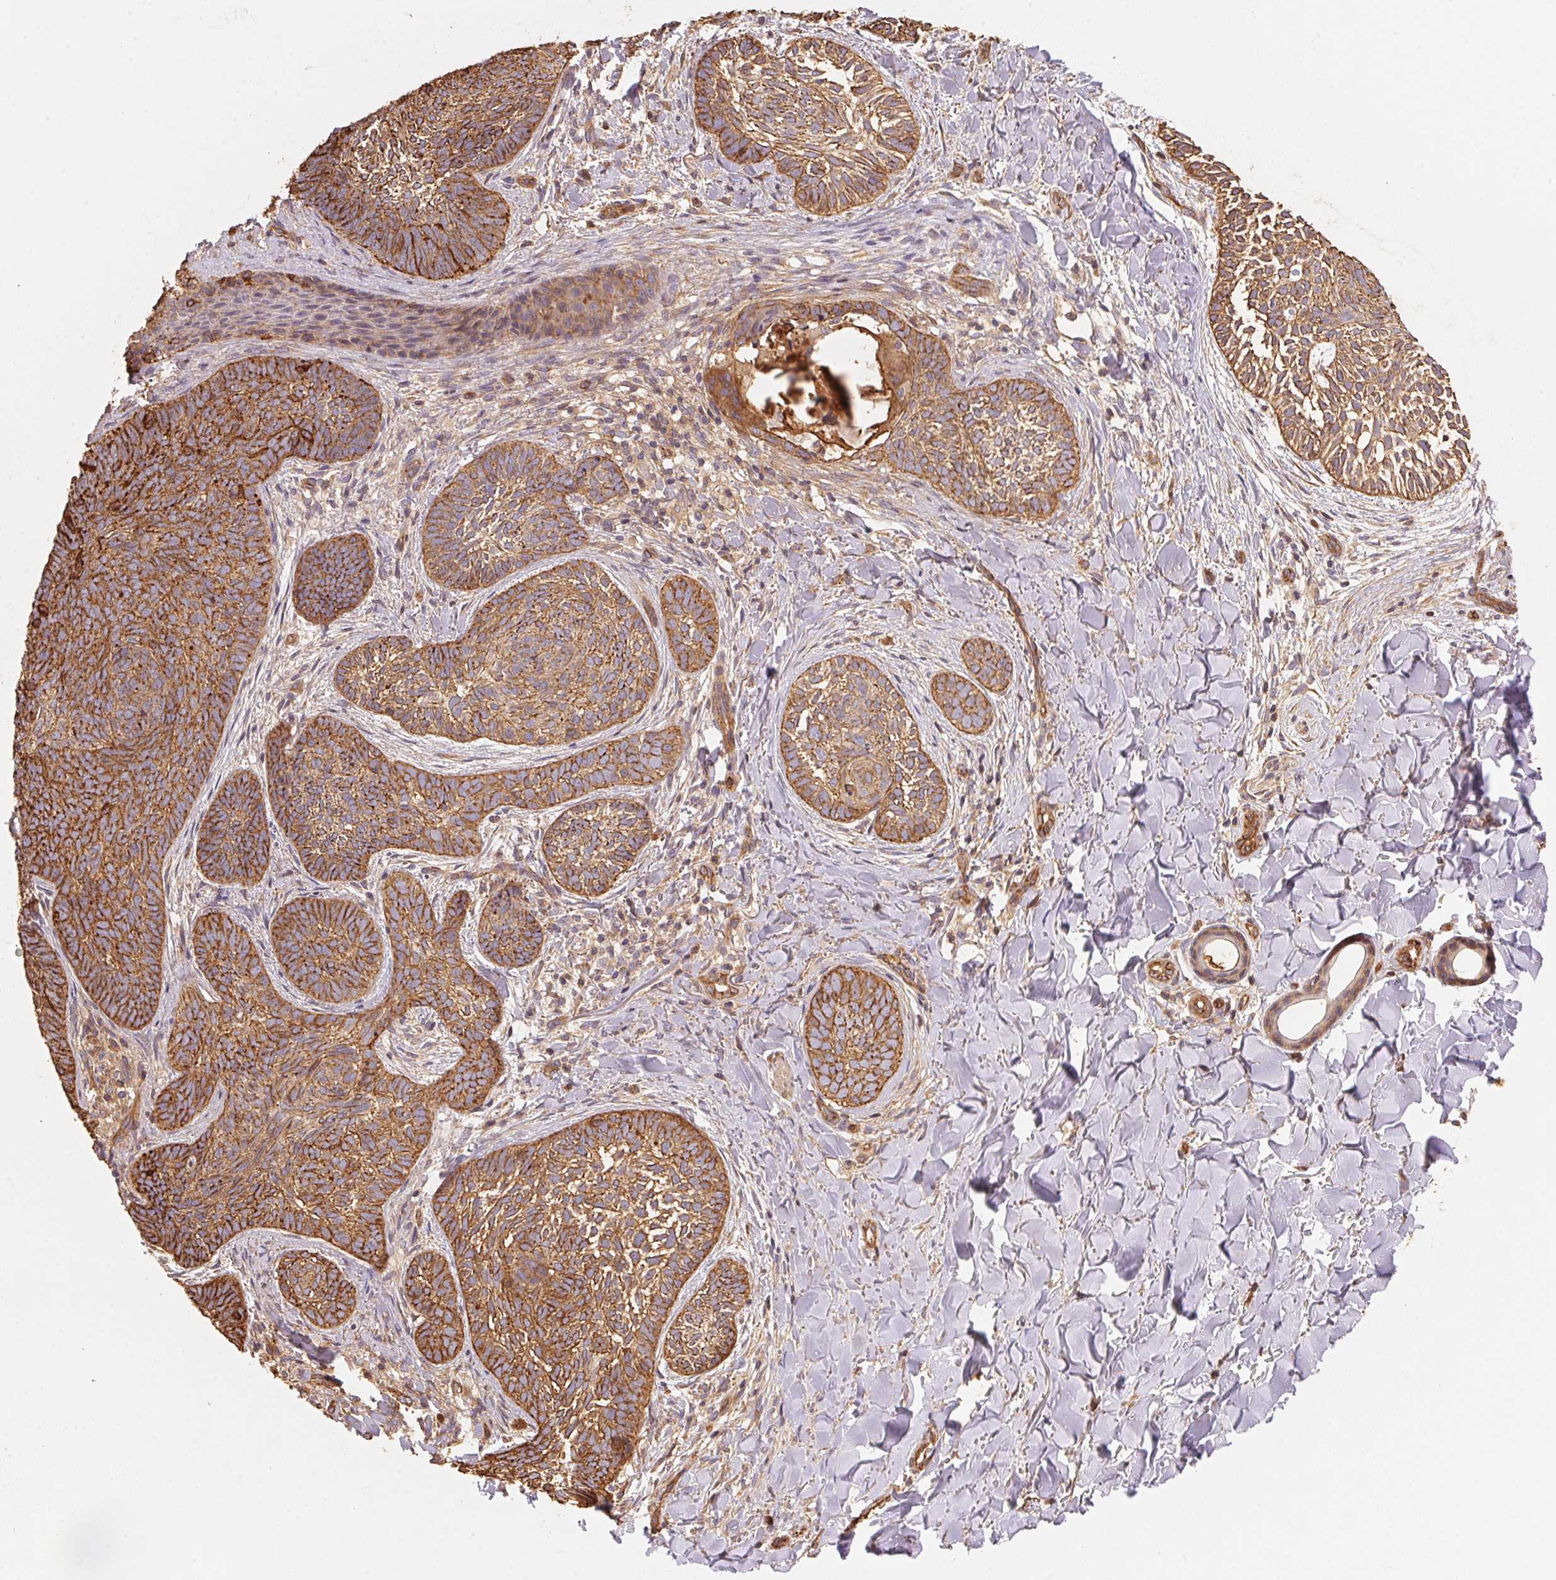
{"staining": {"intensity": "moderate", "quantity": ">75%", "location": "cytoplasmic/membranous"}, "tissue": "skin cancer", "cell_type": "Tumor cells", "image_type": "cancer", "snomed": [{"axis": "morphology", "description": "Normal tissue, NOS"}, {"axis": "morphology", "description": "Basal cell carcinoma"}, {"axis": "topography", "description": "Skin"}], "caption": "Brown immunohistochemical staining in skin cancer displays moderate cytoplasmic/membranous positivity in approximately >75% of tumor cells.", "gene": "FRAS1", "patient": {"sex": "male", "age": 46}}